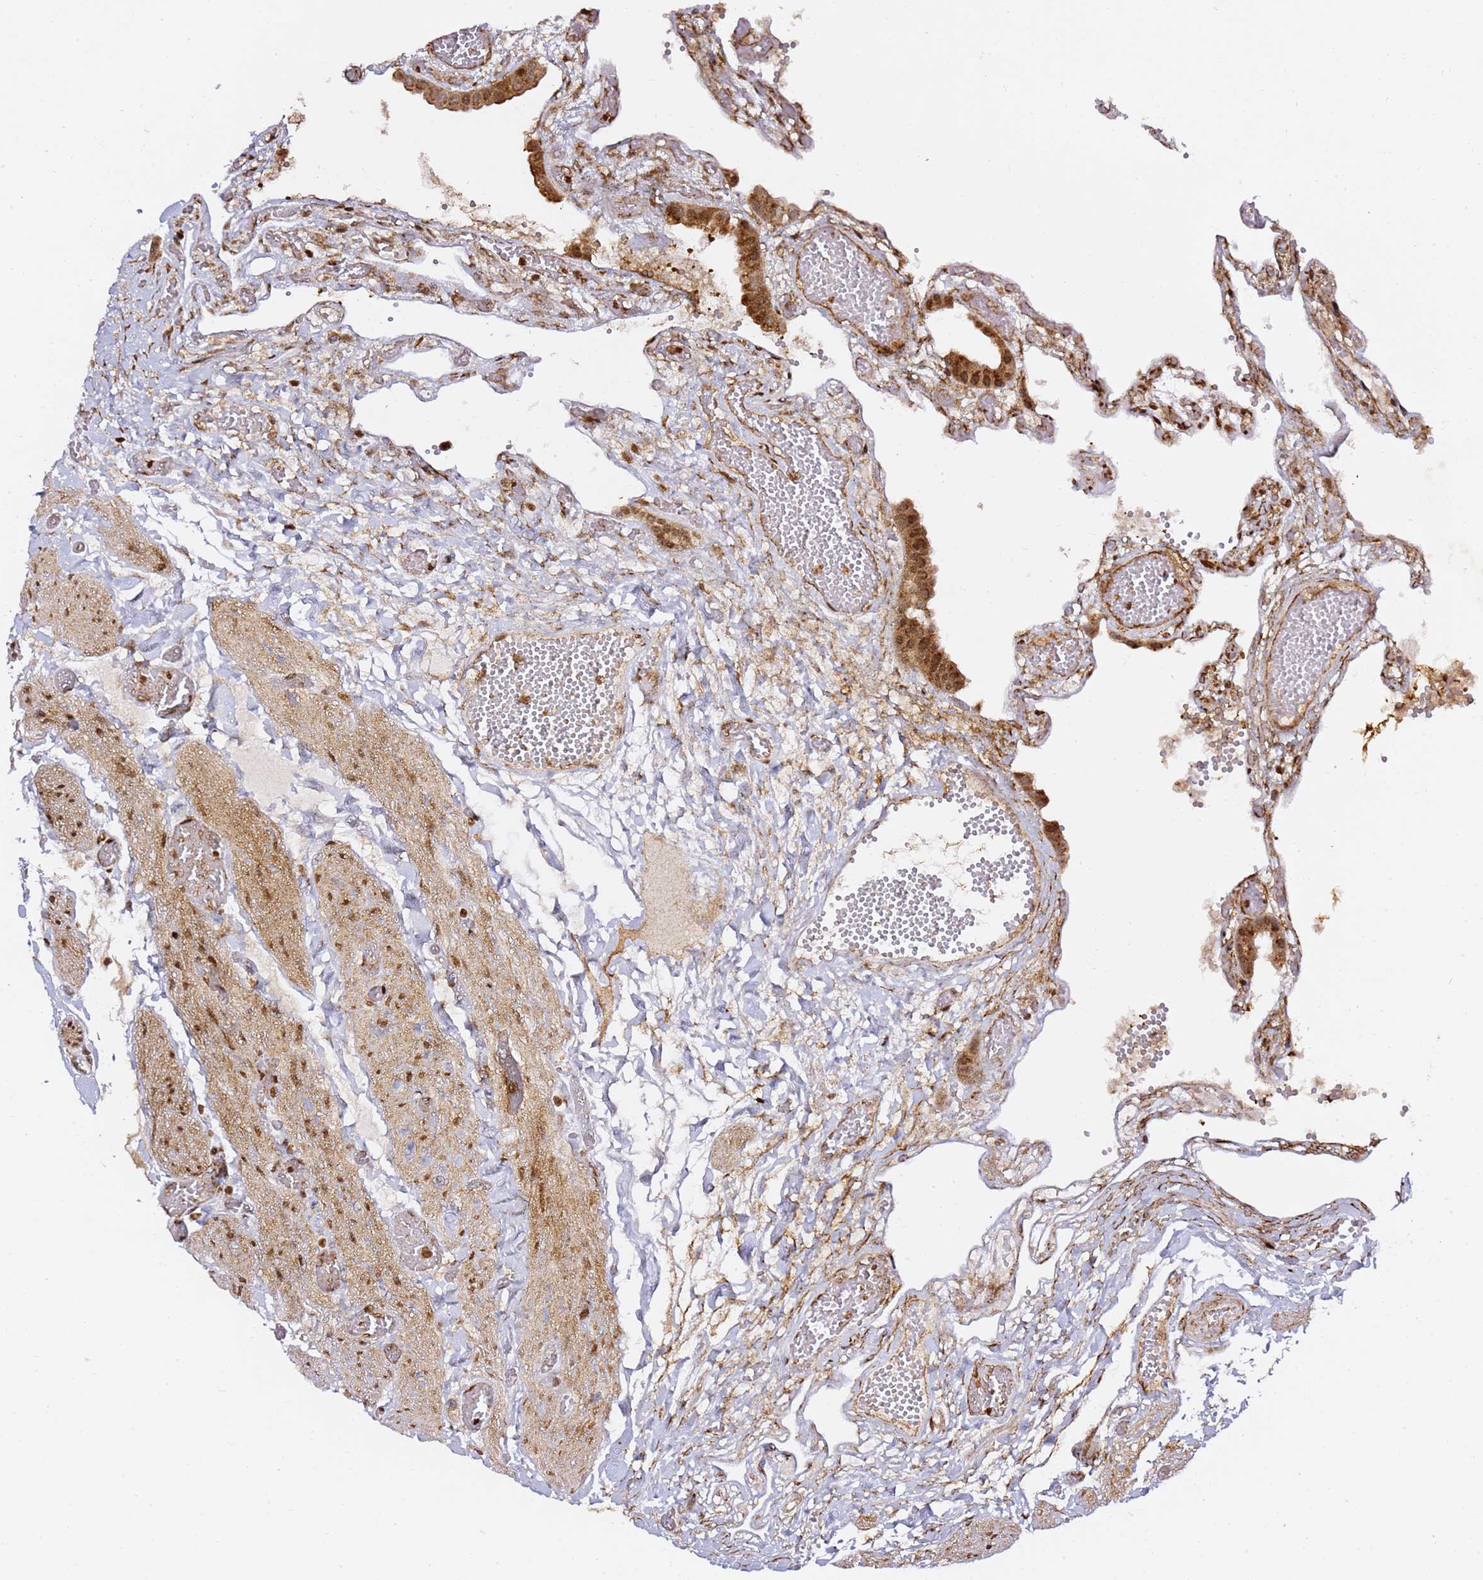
{"staining": {"intensity": "strong", "quantity": ">75%", "location": "cytoplasmic/membranous,nuclear"}, "tissue": "gallbladder", "cell_type": "Glandular cells", "image_type": "normal", "snomed": [{"axis": "morphology", "description": "Normal tissue, NOS"}, {"axis": "topography", "description": "Gallbladder"}], "caption": "This photomicrograph shows immunohistochemistry staining of normal gallbladder, with high strong cytoplasmic/membranous,nuclear positivity in approximately >75% of glandular cells.", "gene": "GBP2", "patient": {"sex": "female", "age": 64}}